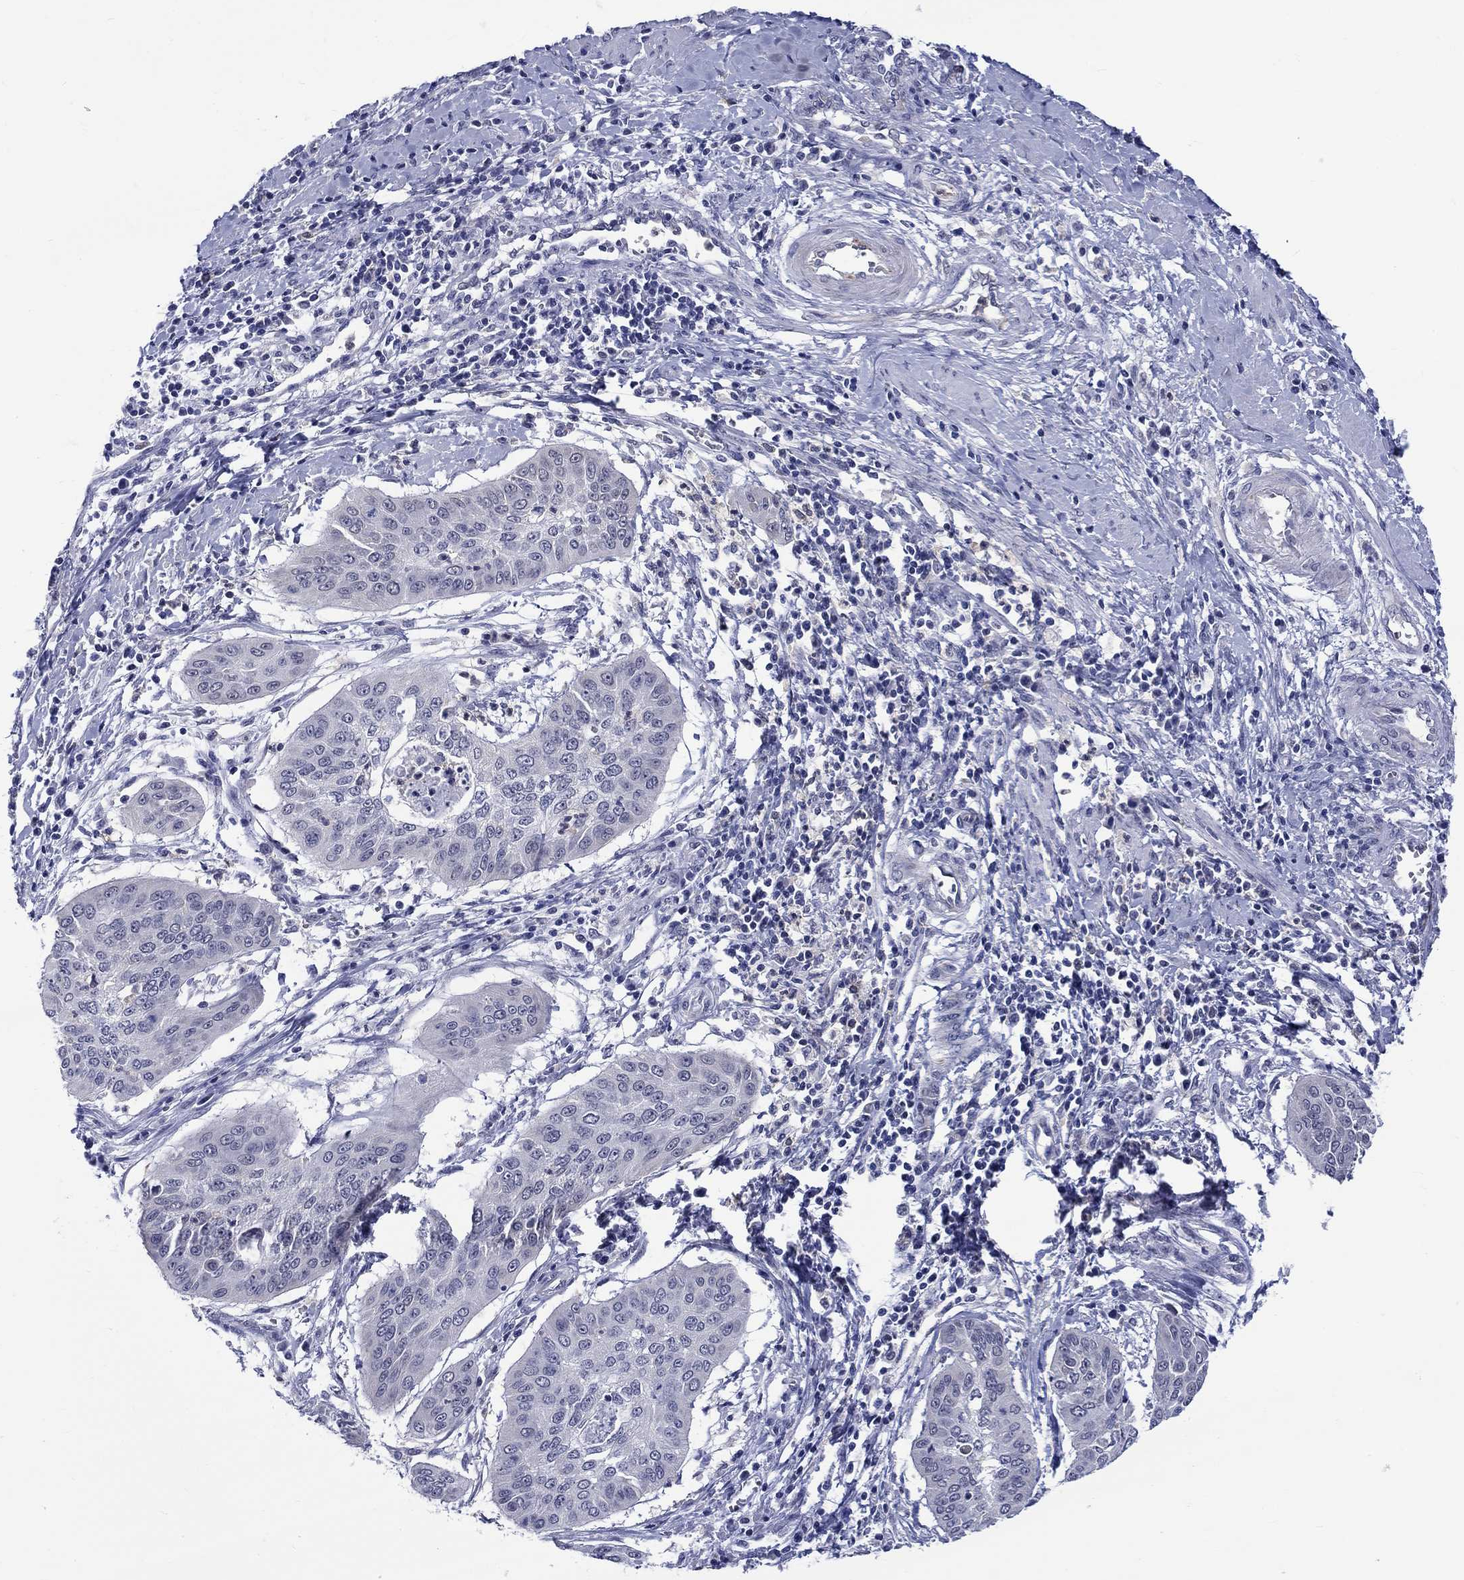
{"staining": {"intensity": "negative", "quantity": "none", "location": "none"}, "tissue": "cervical cancer", "cell_type": "Tumor cells", "image_type": "cancer", "snomed": [{"axis": "morphology", "description": "Squamous cell carcinoma, NOS"}, {"axis": "topography", "description": "Cervix"}], "caption": "Protein analysis of cervical cancer (squamous cell carcinoma) displays no significant expression in tumor cells.", "gene": "ST6GALNAC1", "patient": {"sex": "female", "age": 39}}